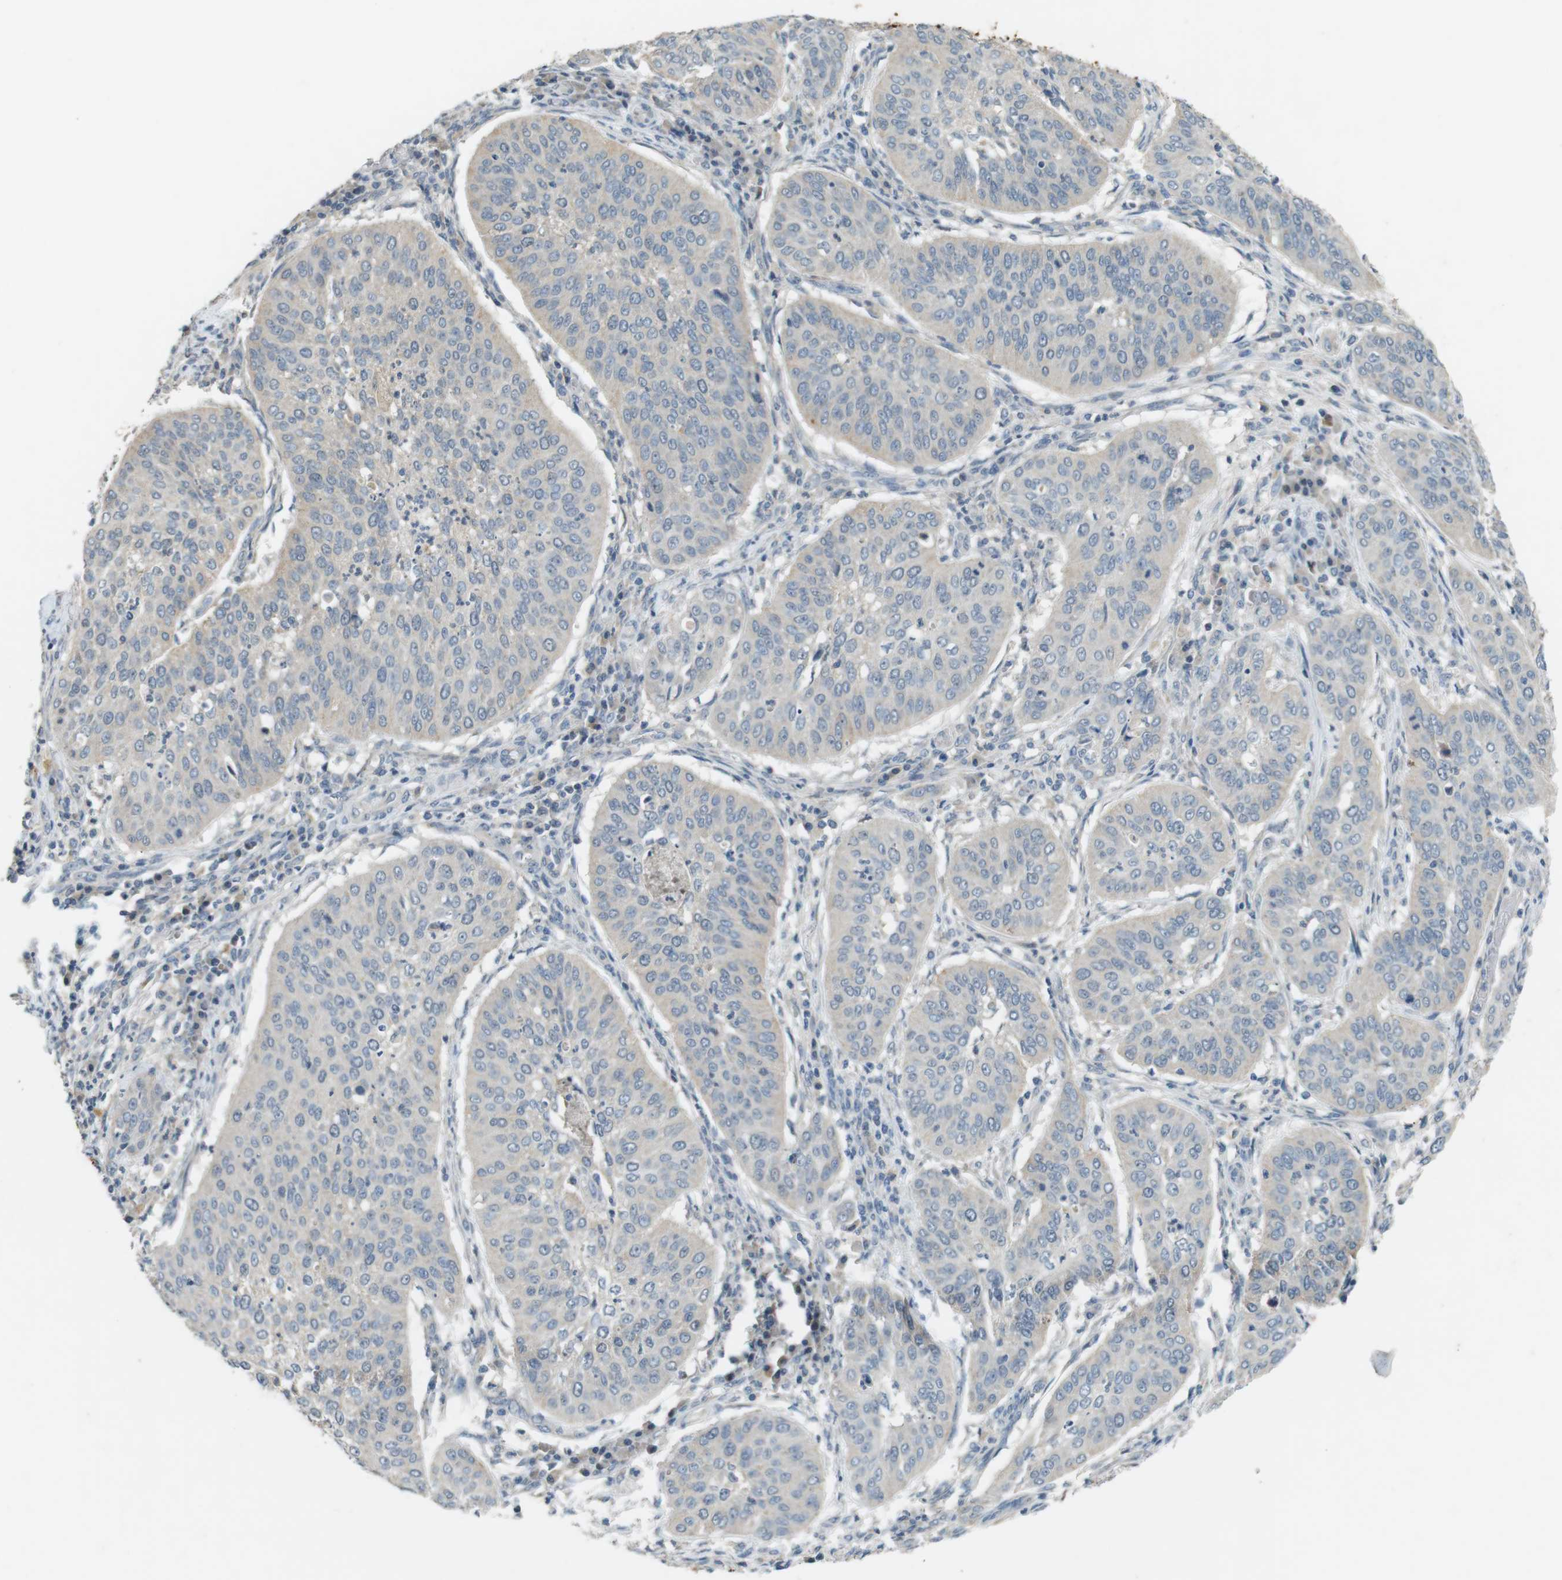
{"staining": {"intensity": "weak", "quantity": "25%-75%", "location": "cytoplasmic/membranous"}, "tissue": "cervical cancer", "cell_type": "Tumor cells", "image_type": "cancer", "snomed": [{"axis": "morphology", "description": "Normal tissue, NOS"}, {"axis": "morphology", "description": "Squamous cell carcinoma, NOS"}, {"axis": "topography", "description": "Cervix"}], "caption": "Human cervical cancer stained with a protein marker shows weak staining in tumor cells.", "gene": "MUC5B", "patient": {"sex": "female", "age": 39}}